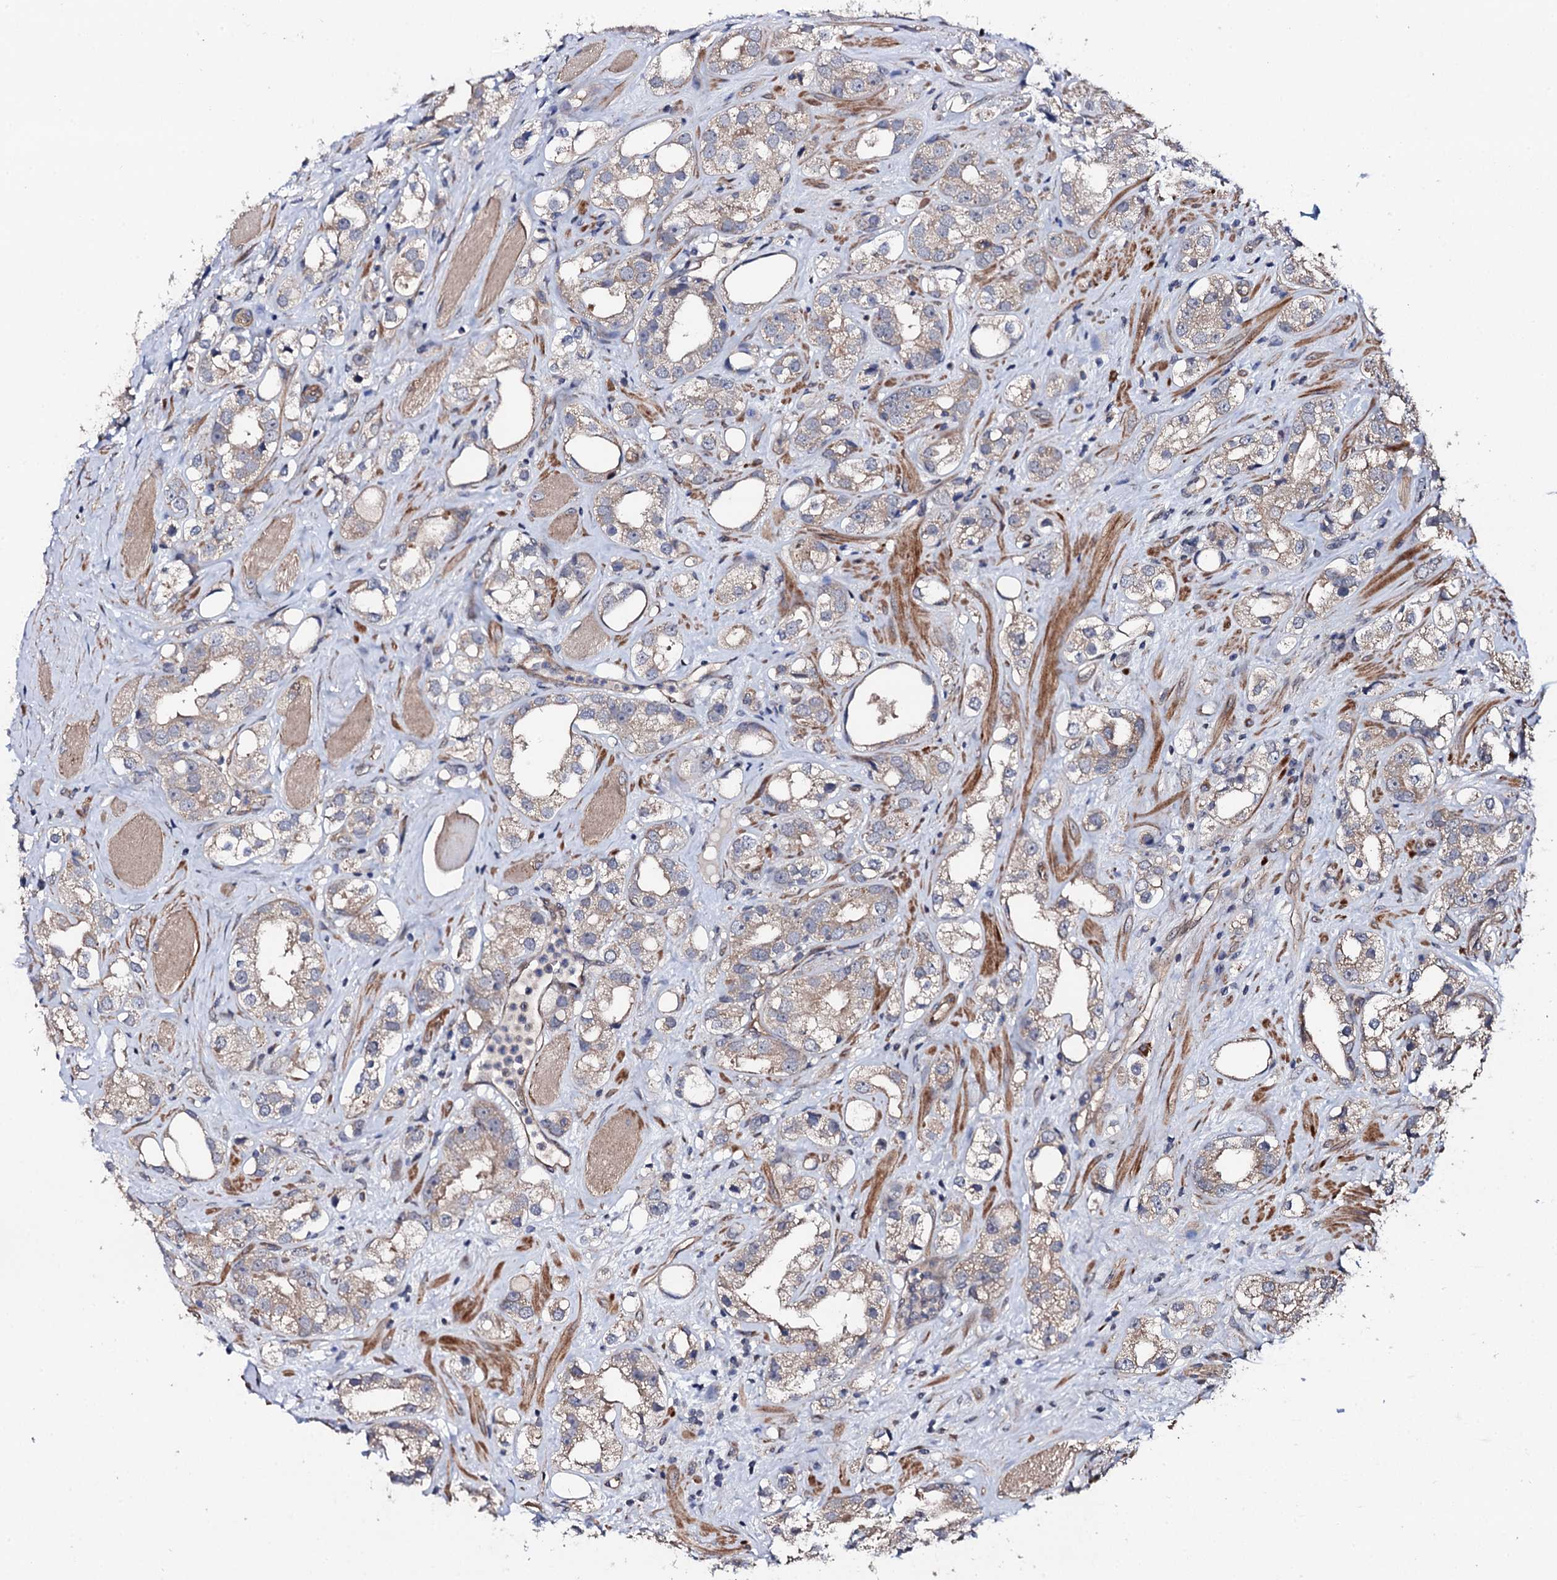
{"staining": {"intensity": "negative", "quantity": "none", "location": "none"}, "tissue": "prostate cancer", "cell_type": "Tumor cells", "image_type": "cancer", "snomed": [{"axis": "morphology", "description": "Adenocarcinoma, NOS"}, {"axis": "topography", "description": "Prostate"}], "caption": "This is an IHC histopathology image of human adenocarcinoma (prostate). There is no positivity in tumor cells.", "gene": "CIAO2A", "patient": {"sex": "male", "age": 79}}